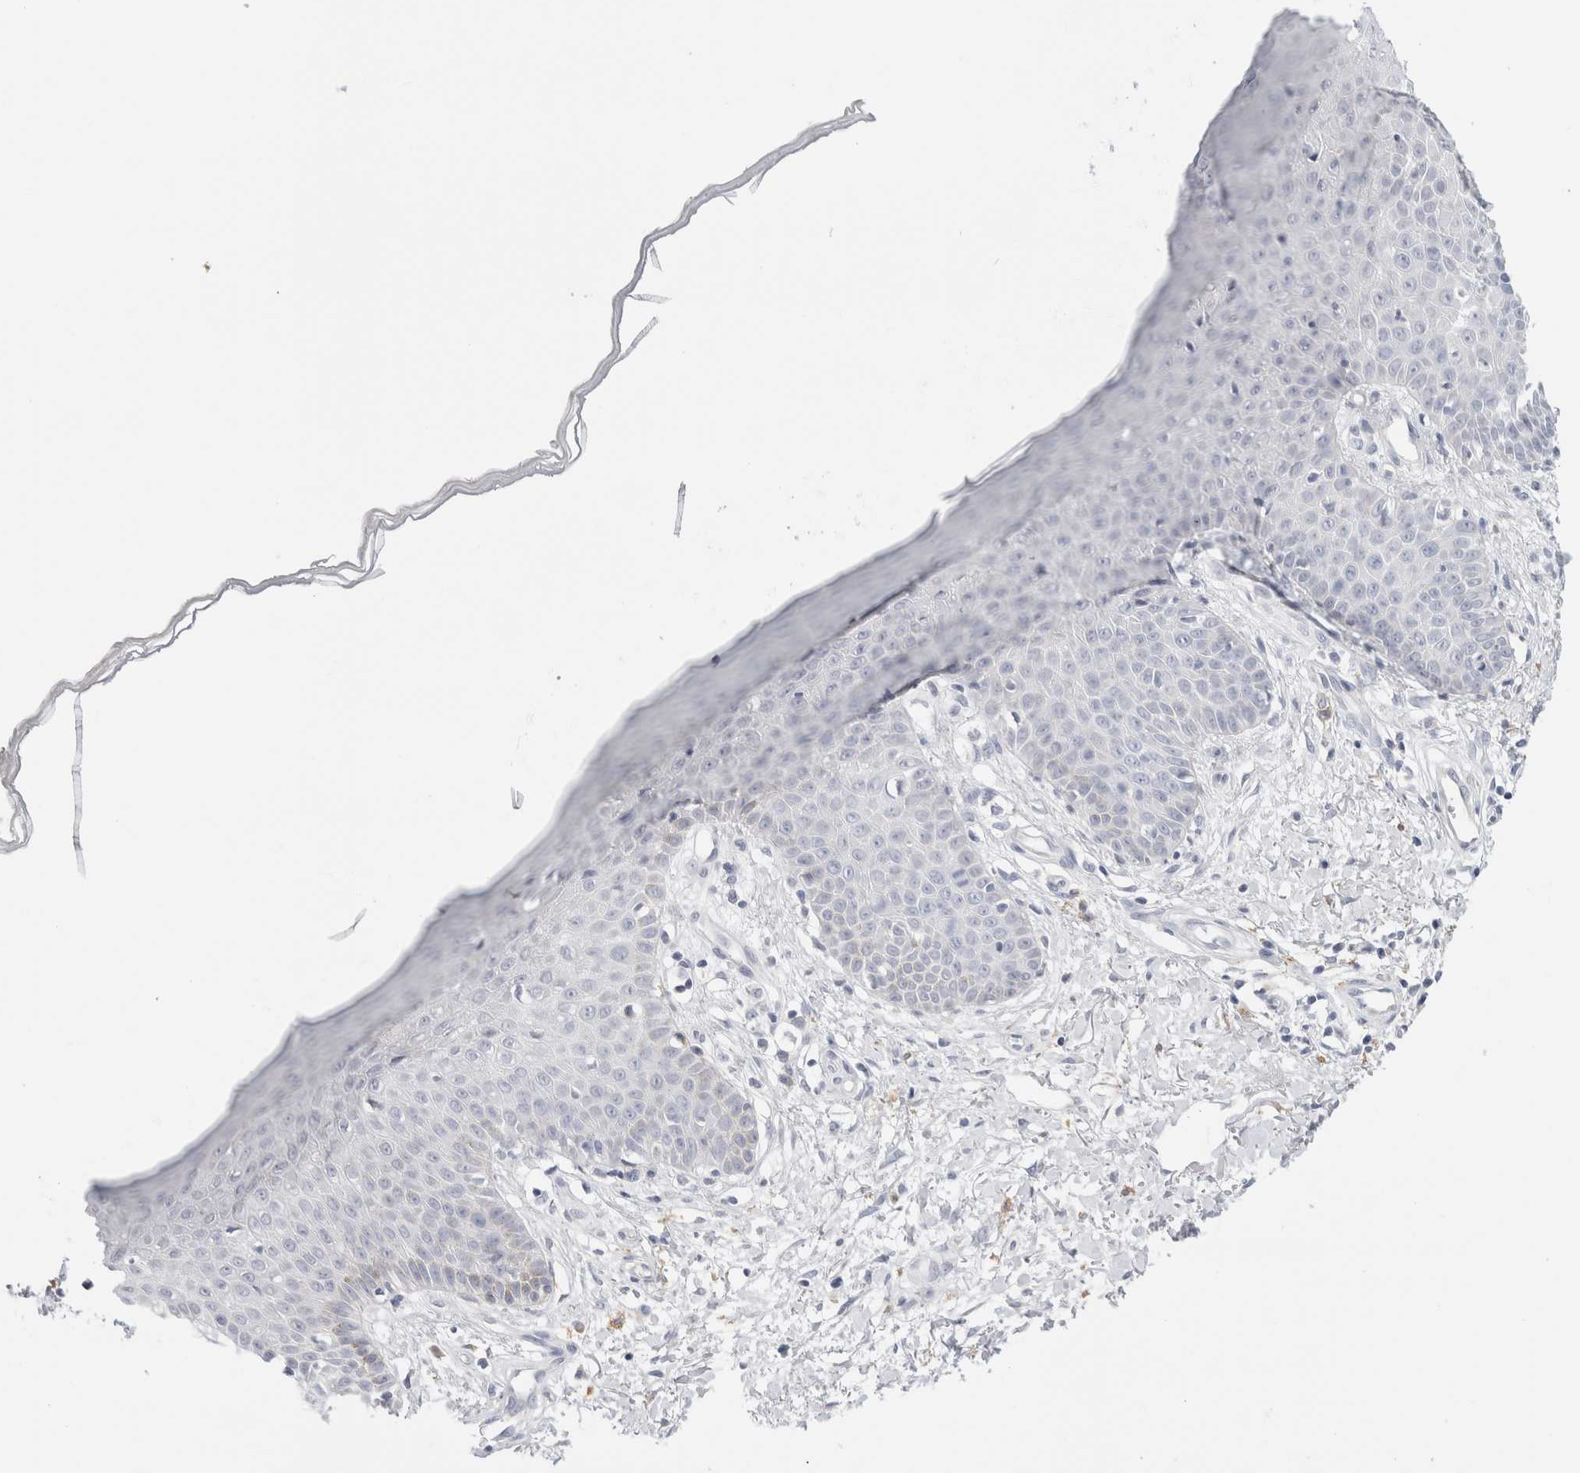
{"staining": {"intensity": "negative", "quantity": "none", "location": "none"}, "tissue": "skin", "cell_type": "Fibroblasts", "image_type": "normal", "snomed": [{"axis": "morphology", "description": "Normal tissue, NOS"}, {"axis": "morphology", "description": "Inflammation, NOS"}, {"axis": "topography", "description": "Skin"}], "caption": "Micrograph shows no protein staining in fibroblasts of unremarkable skin. The staining is performed using DAB (3,3'-diaminobenzidine) brown chromogen with nuclei counter-stained in using hematoxylin.", "gene": "ADAM30", "patient": {"sex": "female", "age": 44}}